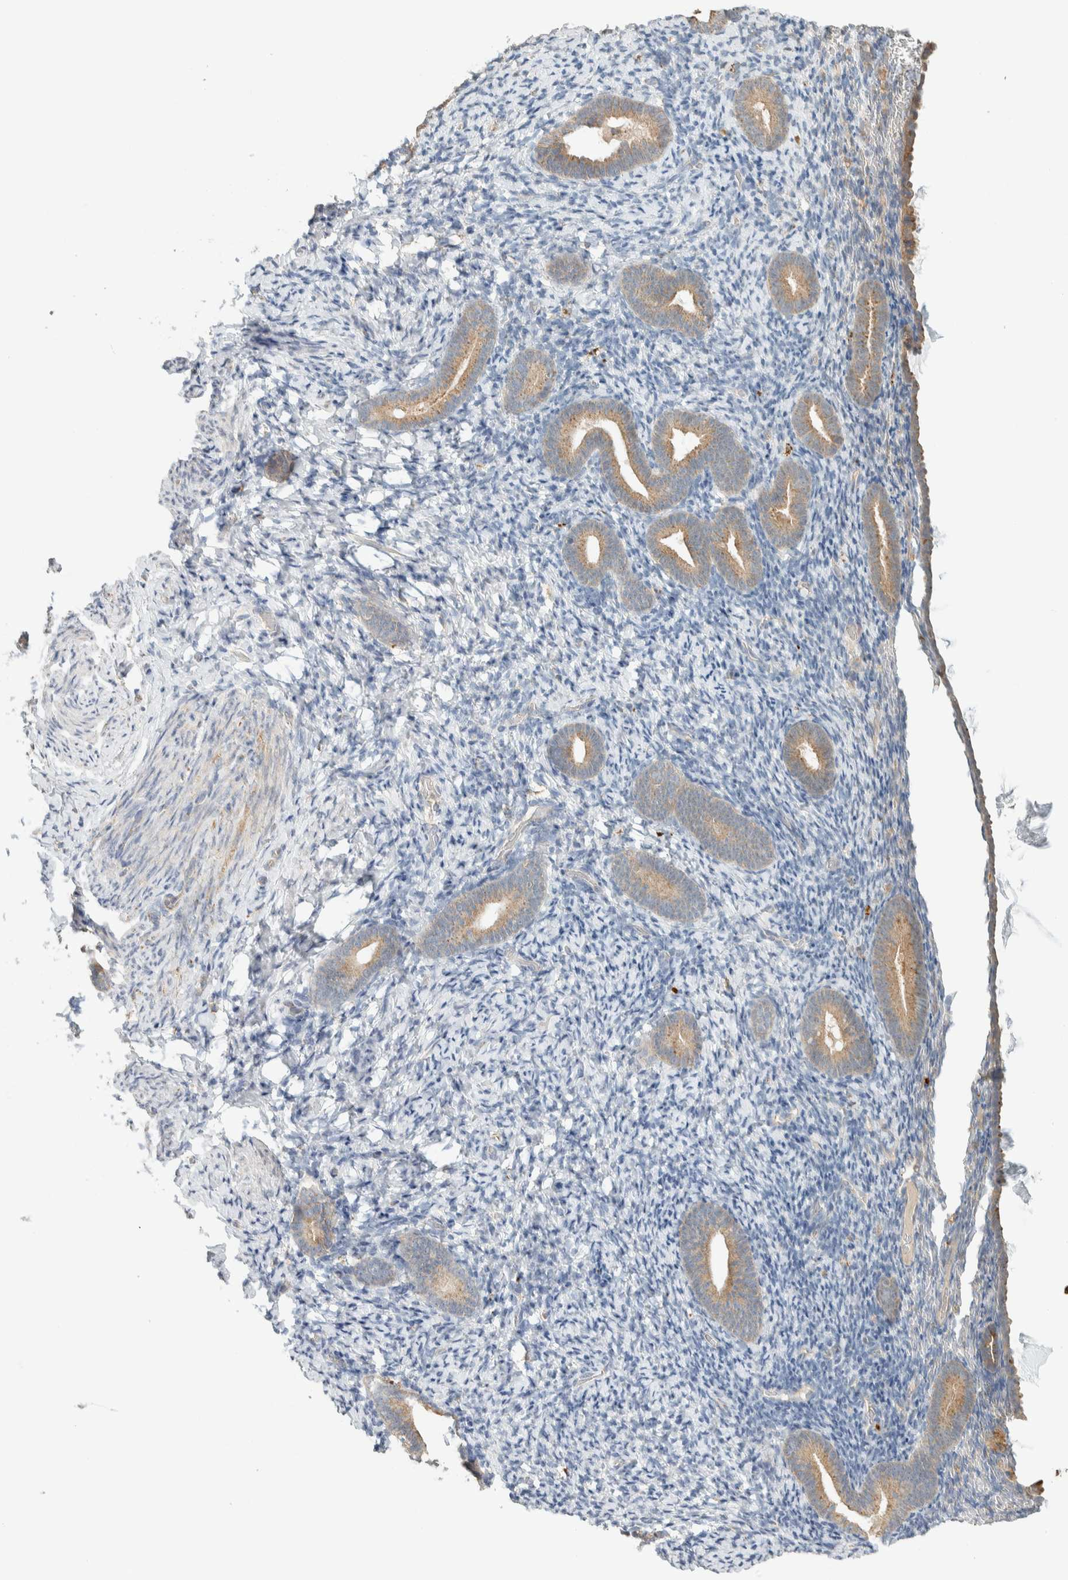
{"staining": {"intensity": "negative", "quantity": "none", "location": "none"}, "tissue": "endometrium", "cell_type": "Cells in endometrial stroma", "image_type": "normal", "snomed": [{"axis": "morphology", "description": "Normal tissue, NOS"}, {"axis": "topography", "description": "Endometrium"}], "caption": "Image shows no protein staining in cells in endometrial stroma of benign endometrium. (DAB immunohistochemistry (IHC), high magnification).", "gene": "PDE7B", "patient": {"sex": "female", "age": 51}}